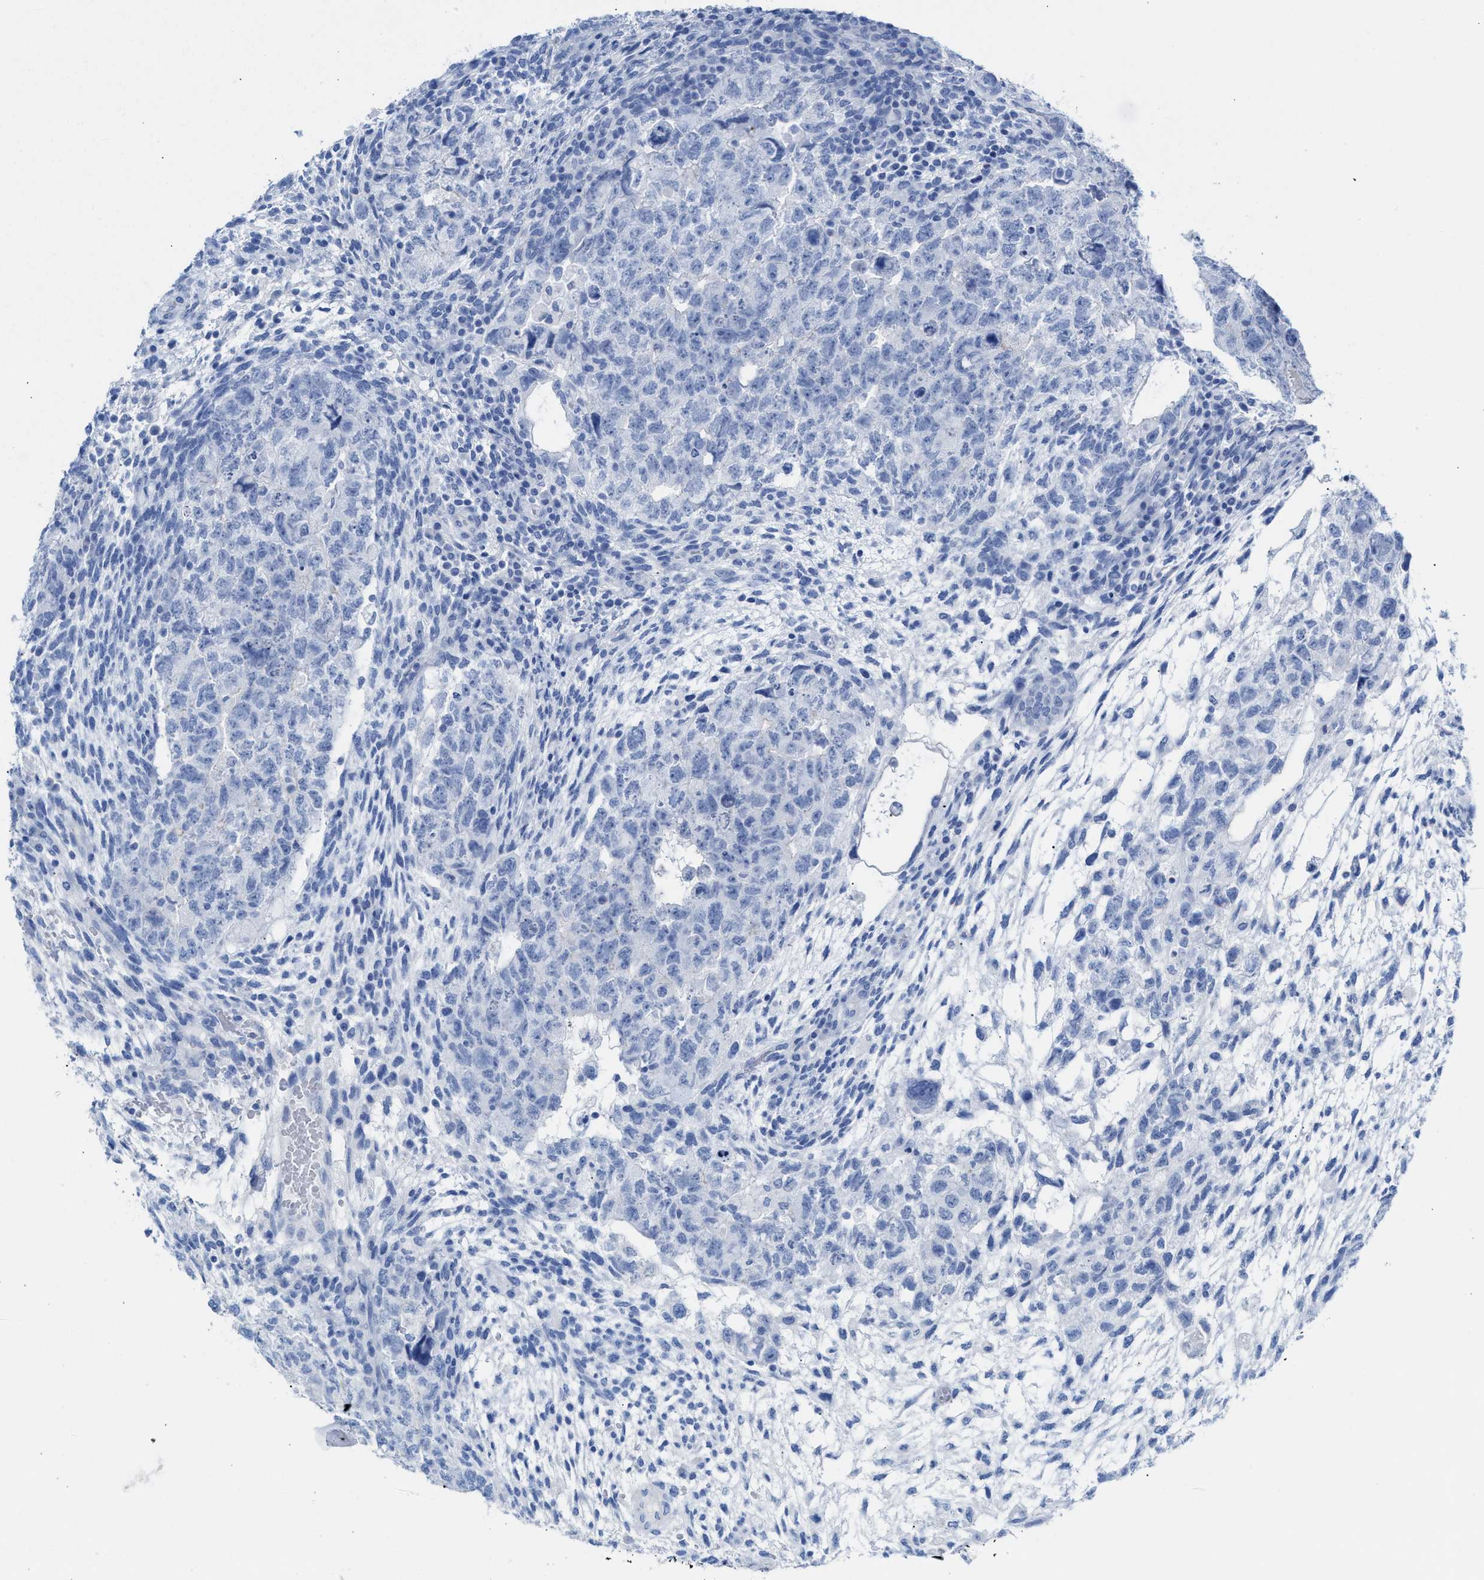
{"staining": {"intensity": "negative", "quantity": "none", "location": "none"}, "tissue": "testis cancer", "cell_type": "Tumor cells", "image_type": "cancer", "snomed": [{"axis": "morphology", "description": "Carcinoma, Embryonal, NOS"}, {"axis": "topography", "description": "Testis"}], "caption": "This image is of embryonal carcinoma (testis) stained with IHC to label a protein in brown with the nuclei are counter-stained blue. There is no staining in tumor cells.", "gene": "CPA1", "patient": {"sex": "male", "age": 36}}